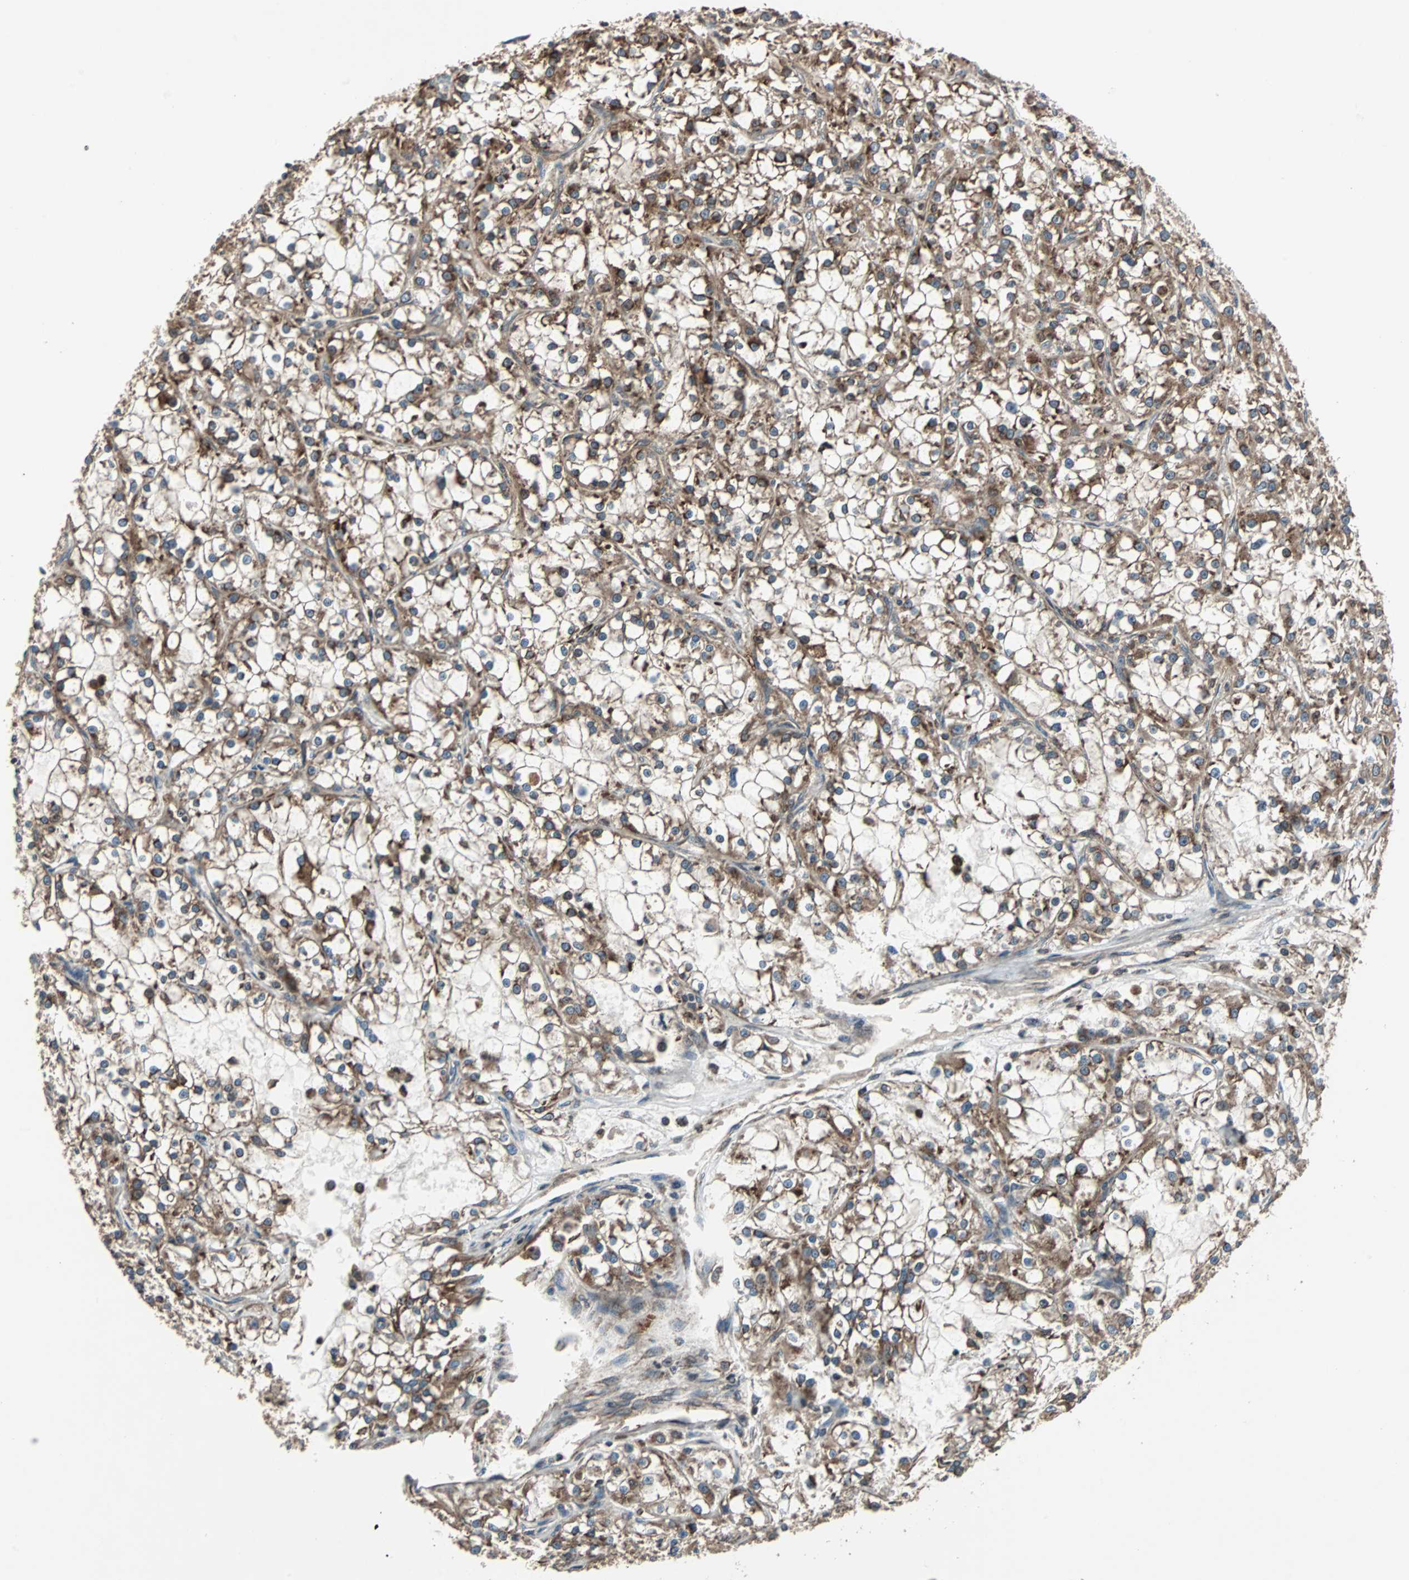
{"staining": {"intensity": "moderate", "quantity": ">75%", "location": "cytoplasmic/membranous"}, "tissue": "renal cancer", "cell_type": "Tumor cells", "image_type": "cancer", "snomed": [{"axis": "morphology", "description": "Adenocarcinoma, NOS"}, {"axis": "topography", "description": "Kidney"}], "caption": "Renal cancer stained for a protein displays moderate cytoplasmic/membranous positivity in tumor cells.", "gene": "RAB7A", "patient": {"sex": "female", "age": 52}}